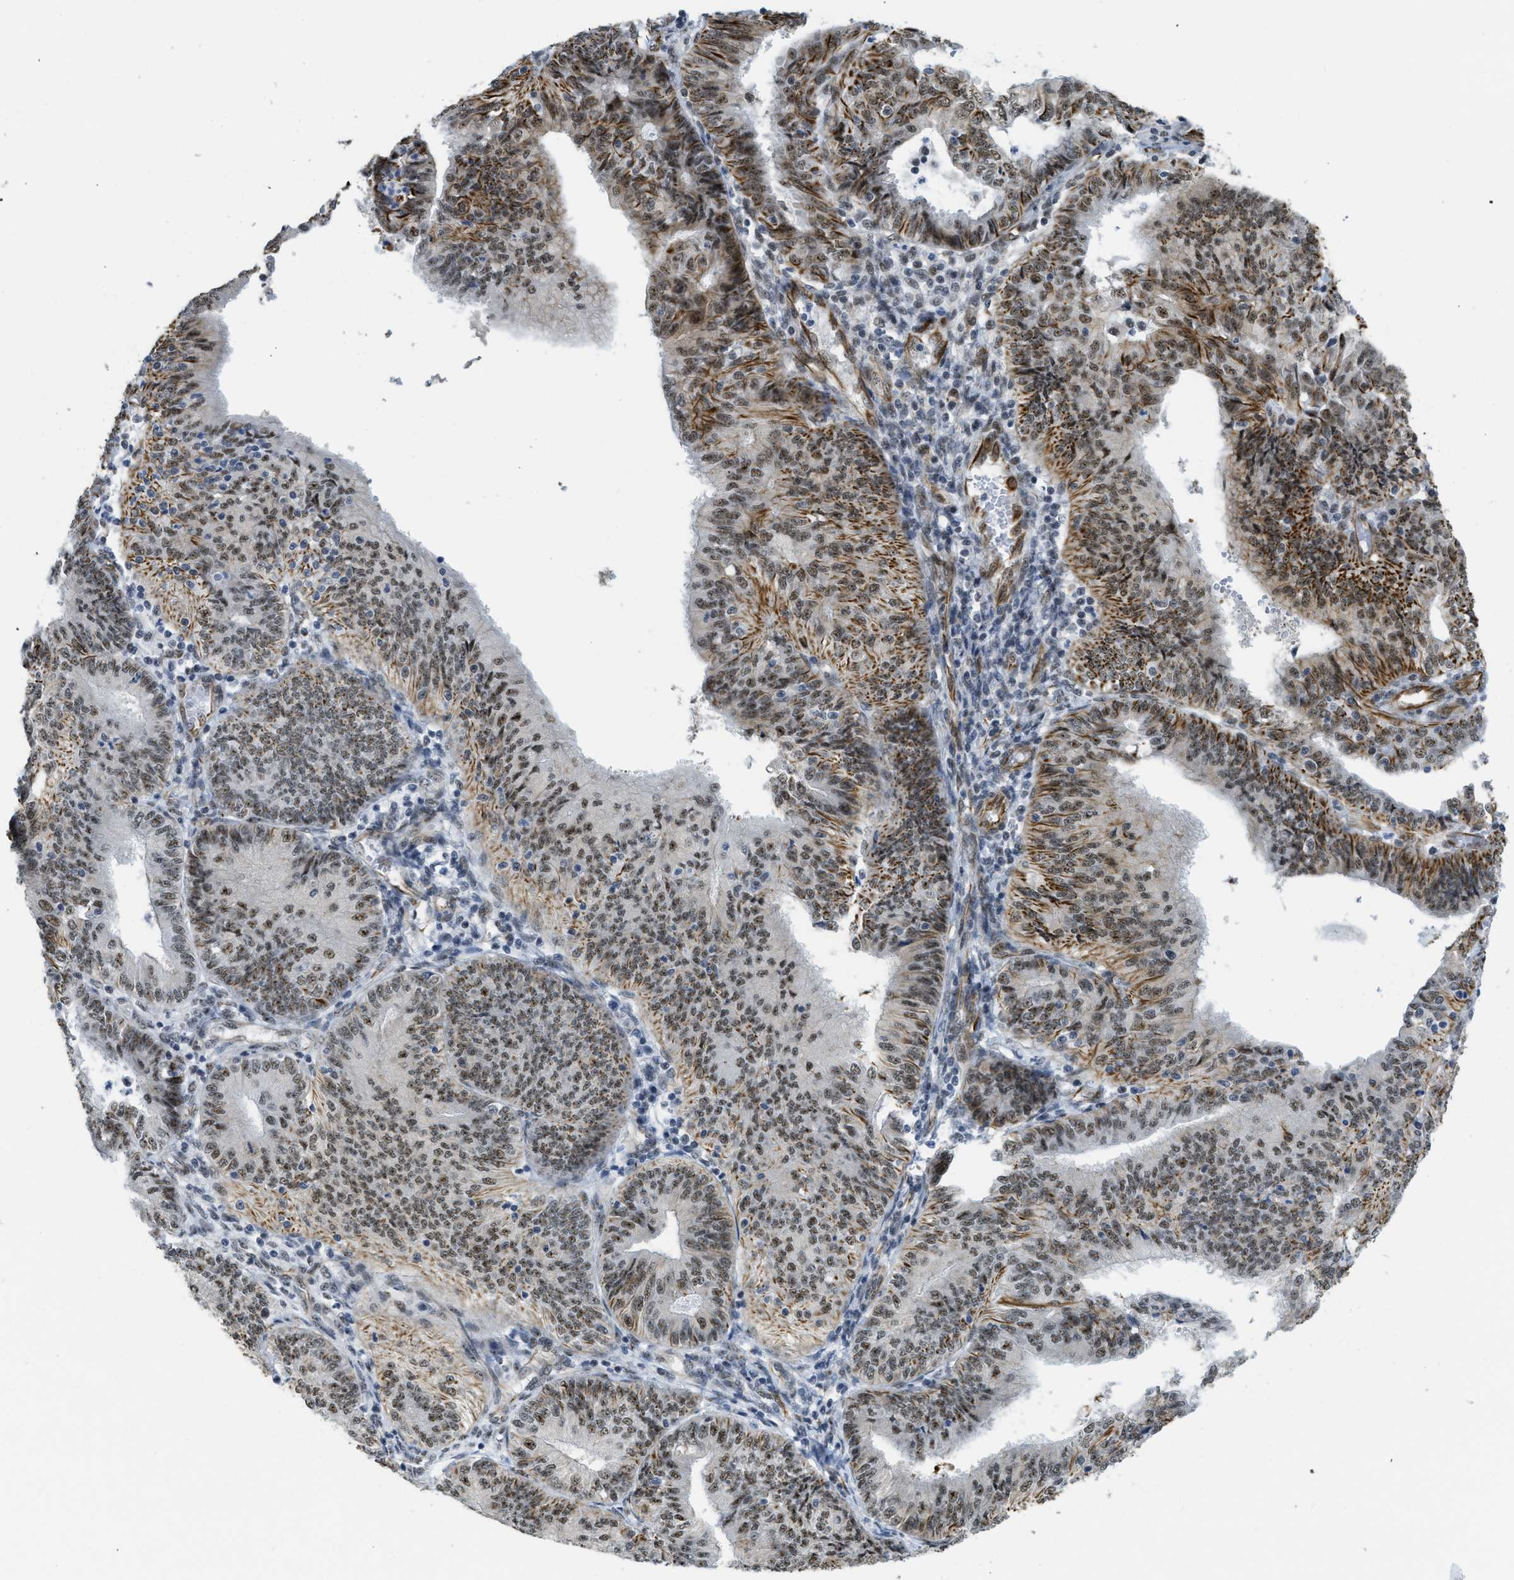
{"staining": {"intensity": "moderate", "quantity": ">75%", "location": "nuclear"}, "tissue": "endometrial cancer", "cell_type": "Tumor cells", "image_type": "cancer", "snomed": [{"axis": "morphology", "description": "Adenocarcinoma, NOS"}, {"axis": "topography", "description": "Endometrium"}], "caption": "There is medium levels of moderate nuclear positivity in tumor cells of endometrial adenocarcinoma, as demonstrated by immunohistochemical staining (brown color).", "gene": "LRRC8B", "patient": {"sex": "female", "age": 58}}